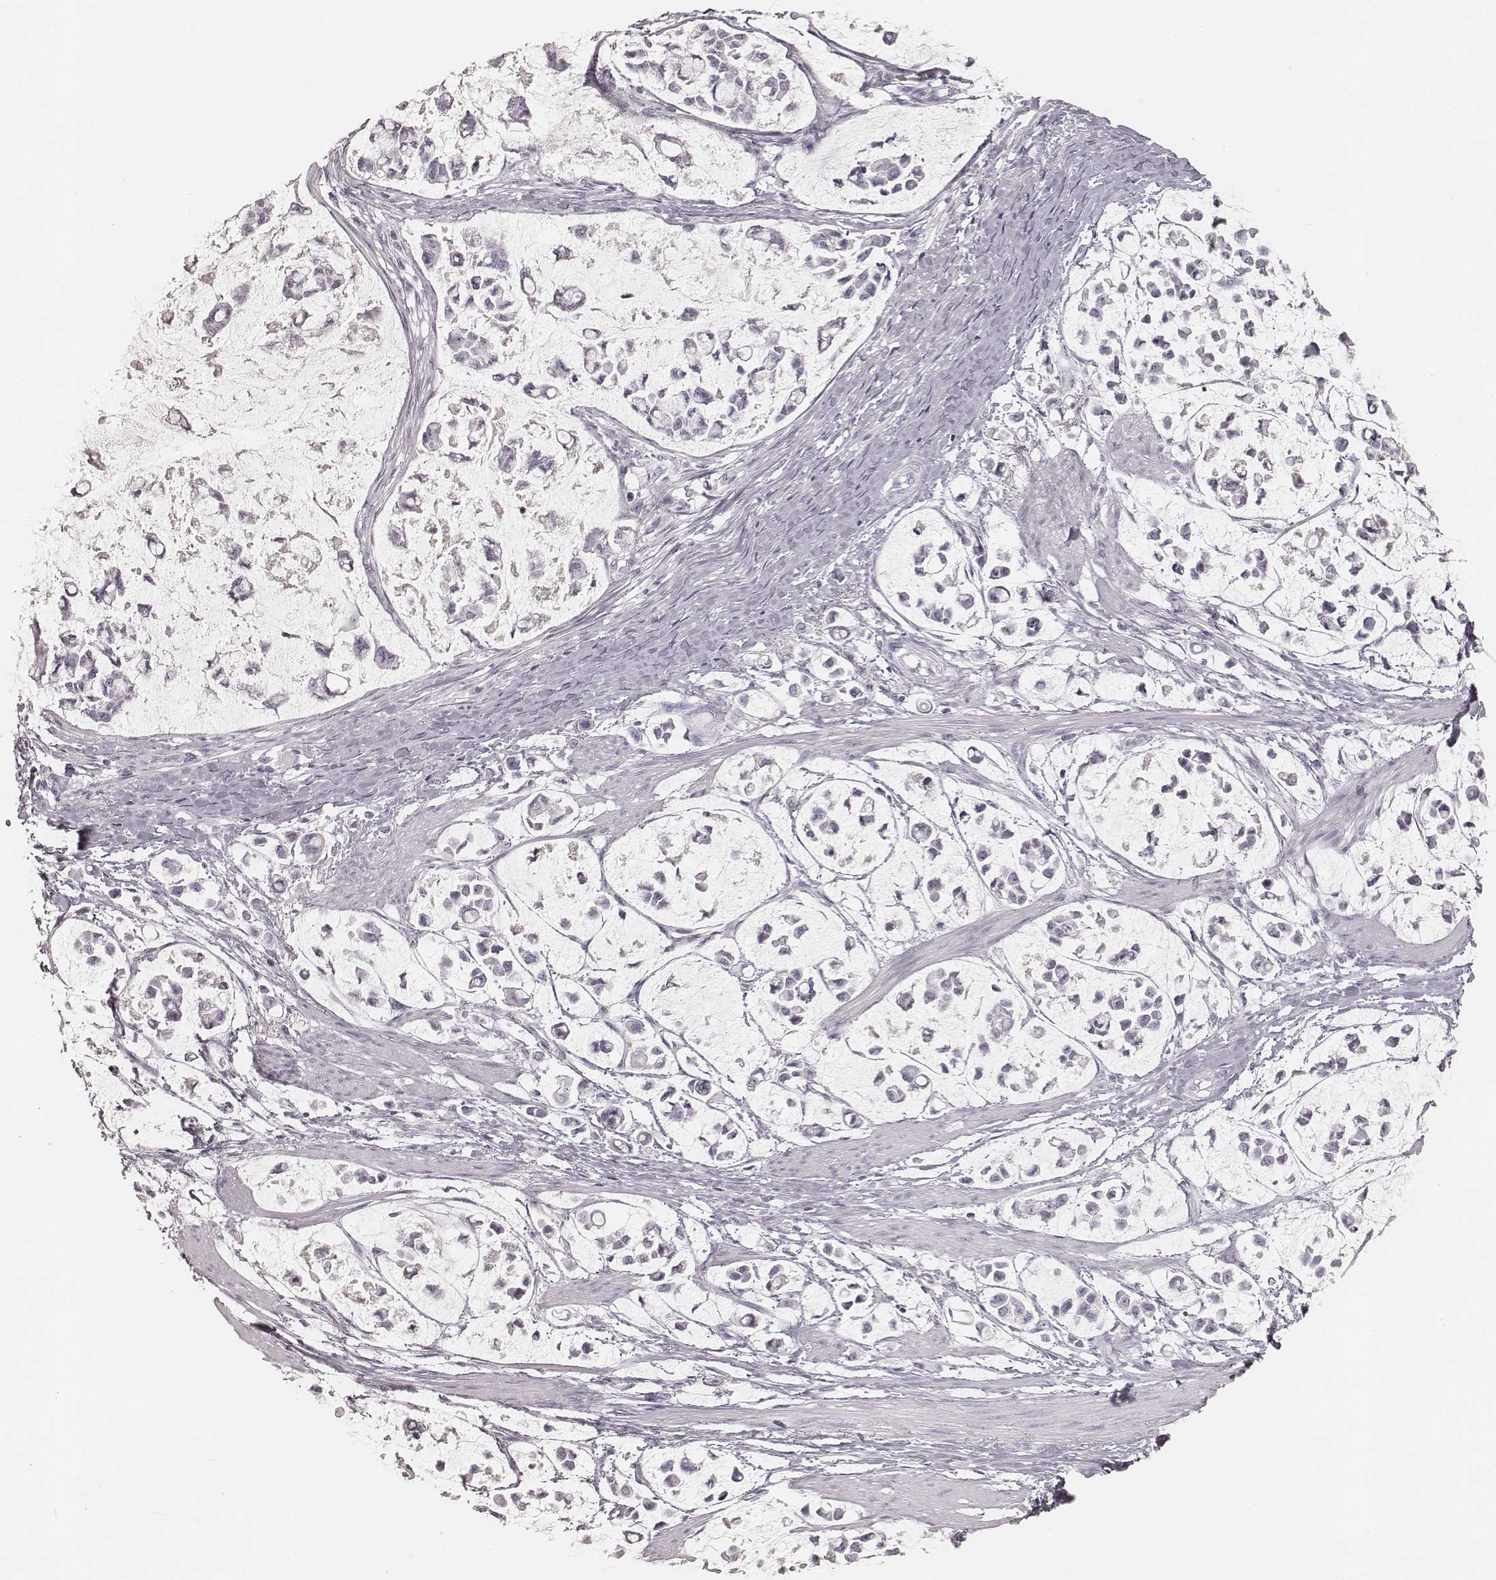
{"staining": {"intensity": "negative", "quantity": "none", "location": "none"}, "tissue": "stomach cancer", "cell_type": "Tumor cells", "image_type": "cancer", "snomed": [{"axis": "morphology", "description": "Adenocarcinoma, NOS"}, {"axis": "topography", "description": "Stomach"}], "caption": "The immunohistochemistry (IHC) histopathology image has no significant positivity in tumor cells of stomach cancer (adenocarcinoma) tissue. (Stains: DAB (3,3'-diaminobenzidine) immunohistochemistry (IHC) with hematoxylin counter stain, Microscopy: brightfield microscopy at high magnification).", "gene": "KRT31", "patient": {"sex": "male", "age": 82}}